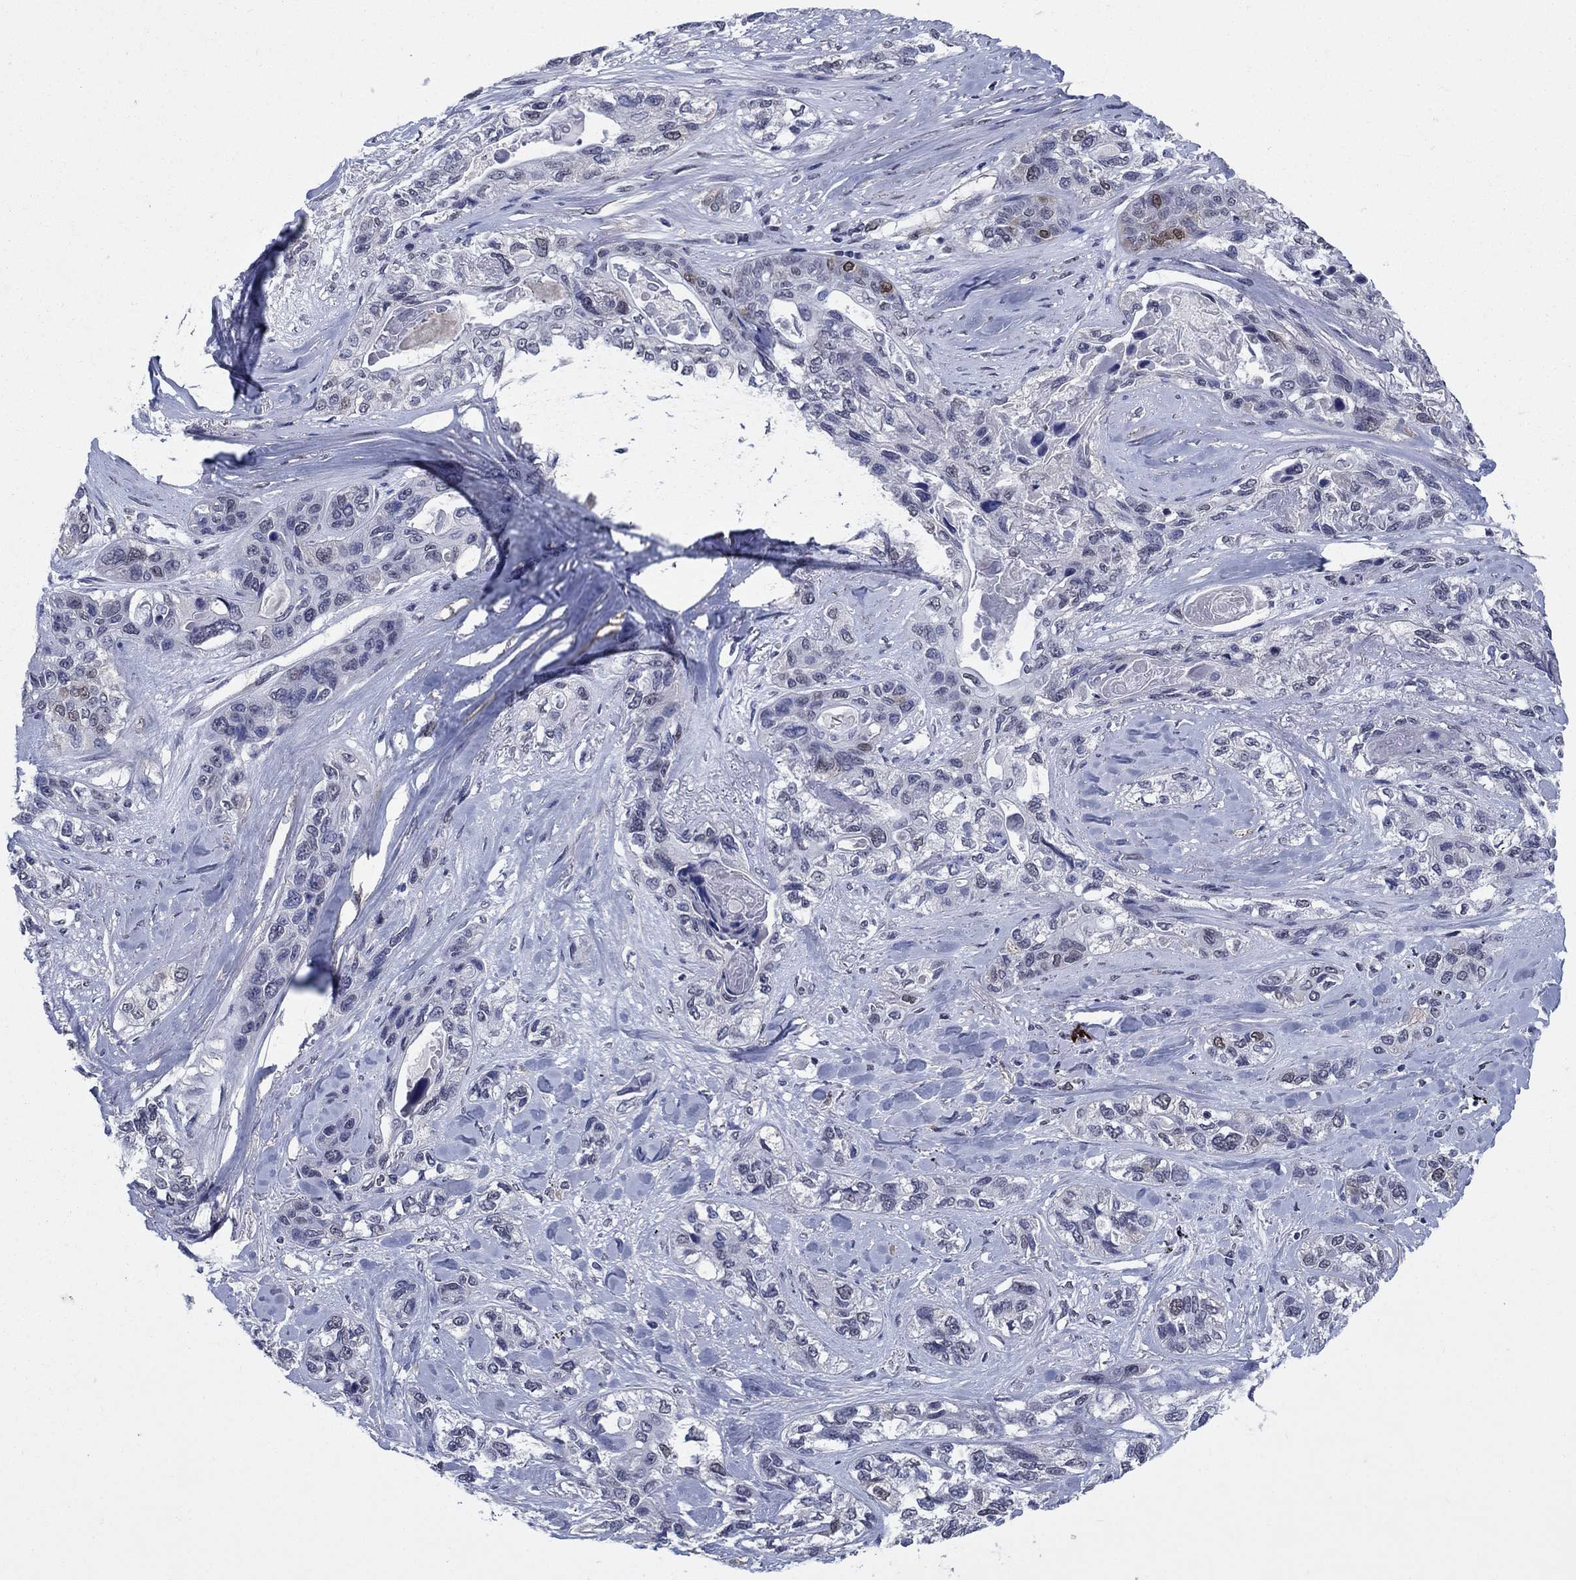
{"staining": {"intensity": "negative", "quantity": "none", "location": "none"}, "tissue": "lung cancer", "cell_type": "Tumor cells", "image_type": "cancer", "snomed": [{"axis": "morphology", "description": "Squamous cell carcinoma, NOS"}, {"axis": "topography", "description": "Lung"}], "caption": "IHC image of neoplastic tissue: lung cancer (squamous cell carcinoma) stained with DAB (3,3'-diaminobenzidine) reveals no significant protein expression in tumor cells. The staining was performed using DAB (3,3'-diaminobenzidine) to visualize the protein expression in brown, while the nuclei were stained in blue with hematoxylin (Magnification: 20x).", "gene": "TYMS", "patient": {"sex": "female", "age": 70}}